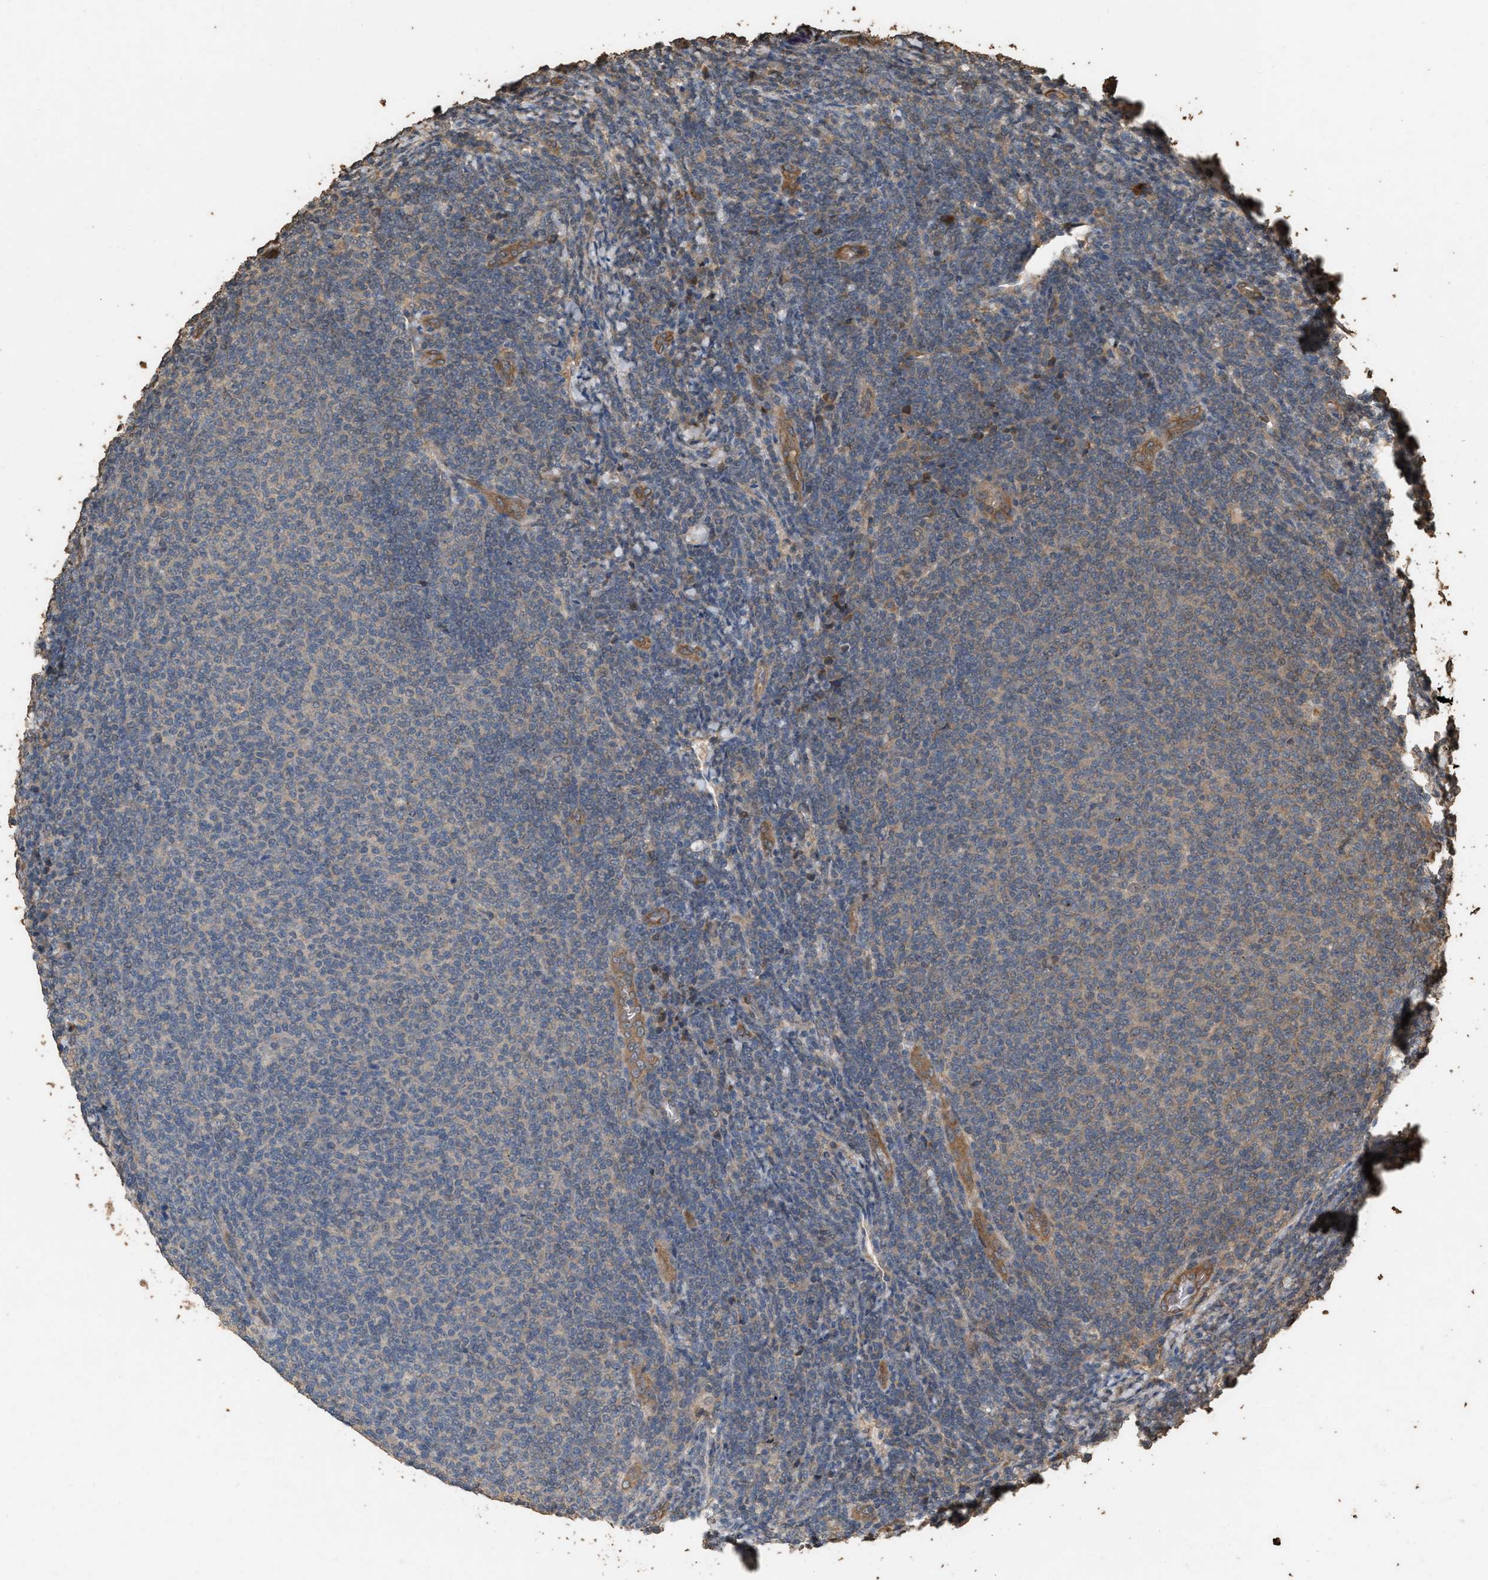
{"staining": {"intensity": "weak", "quantity": "<25%", "location": "cytoplasmic/membranous"}, "tissue": "lymphoma", "cell_type": "Tumor cells", "image_type": "cancer", "snomed": [{"axis": "morphology", "description": "Malignant lymphoma, non-Hodgkin's type, Low grade"}, {"axis": "topography", "description": "Lymph node"}], "caption": "Protein analysis of lymphoma exhibits no significant expression in tumor cells. Nuclei are stained in blue.", "gene": "DCAF7", "patient": {"sex": "male", "age": 66}}